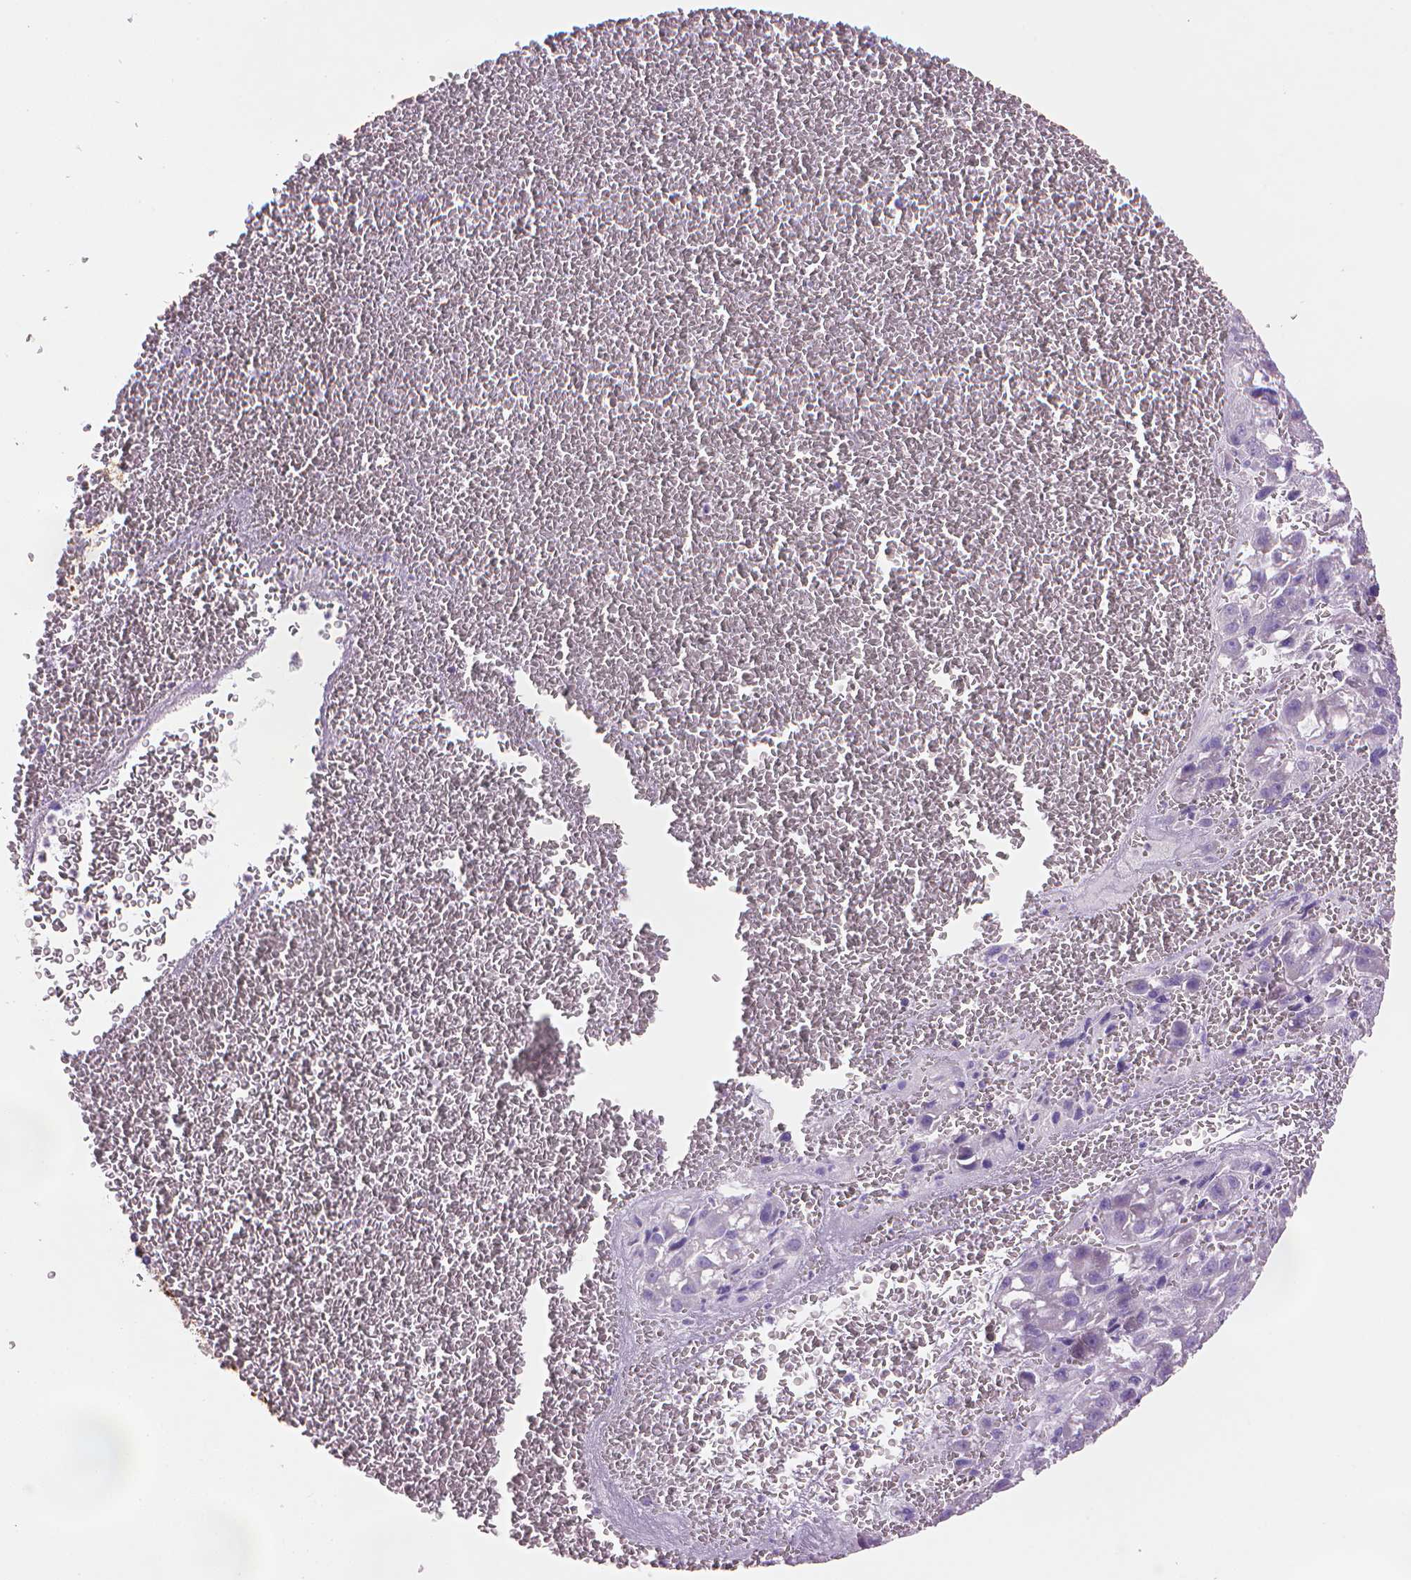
{"staining": {"intensity": "negative", "quantity": "none", "location": "none"}, "tissue": "liver cancer", "cell_type": "Tumor cells", "image_type": "cancer", "snomed": [{"axis": "morphology", "description": "Carcinoma, Hepatocellular, NOS"}, {"axis": "topography", "description": "Liver"}], "caption": "This is an immunohistochemistry (IHC) image of liver cancer. There is no expression in tumor cells.", "gene": "MUC1", "patient": {"sex": "female", "age": 70}}